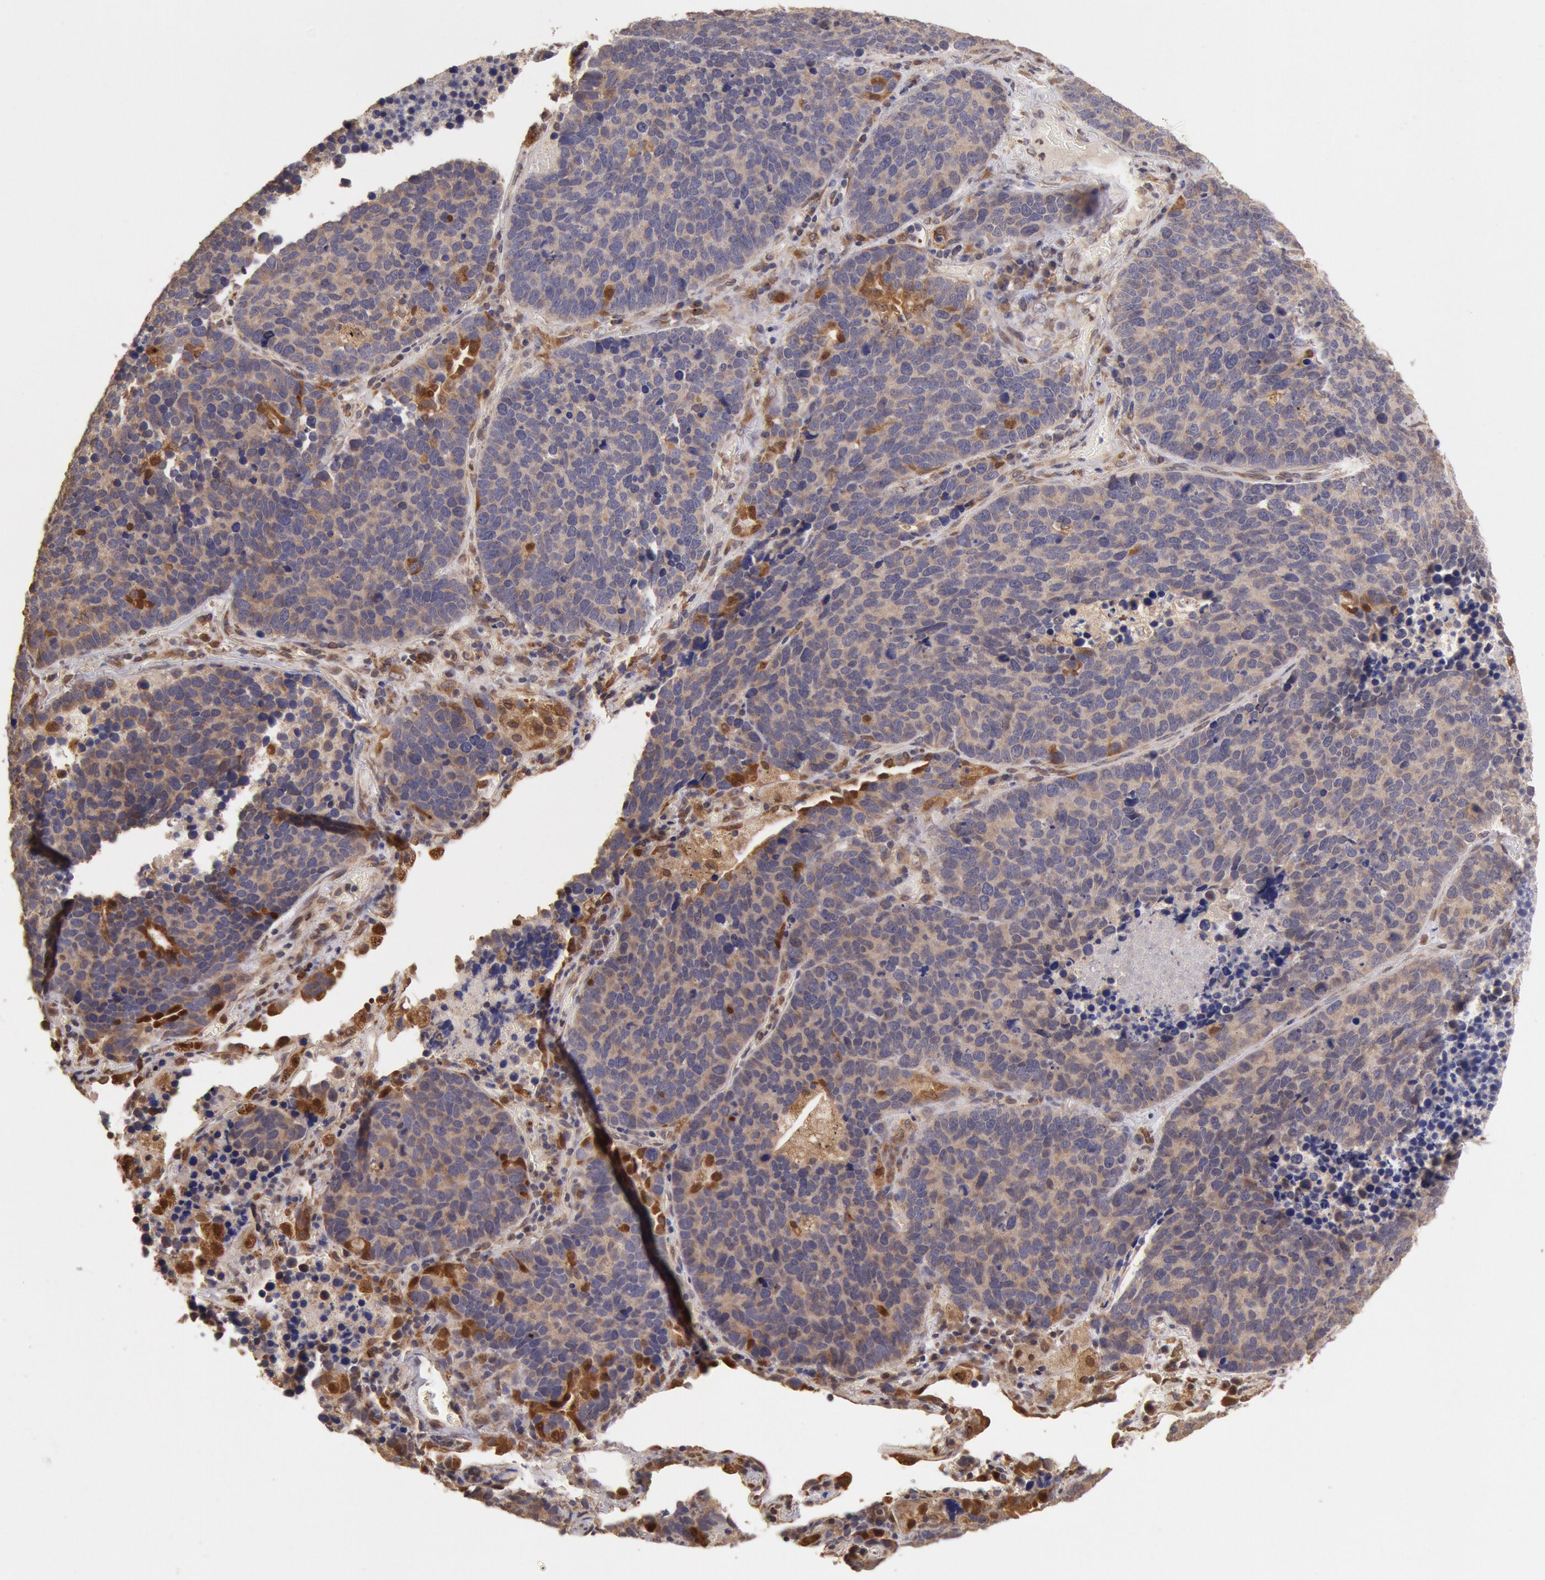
{"staining": {"intensity": "weak", "quantity": ">75%", "location": "cytoplasmic/membranous"}, "tissue": "lung cancer", "cell_type": "Tumor cells", "image_type": "cancer", "snomed": [{"axis": "morphology", "description": "Neoplasm, malignant, NOS"}, {"axis": "topography", "description": "Lung"}], "caption": "Lung malignant neoplasm stained with a protein marker reveals weak staining in tumor cells.", "gene": "COMT", "patient": {"sex": "female", "age": 75}}